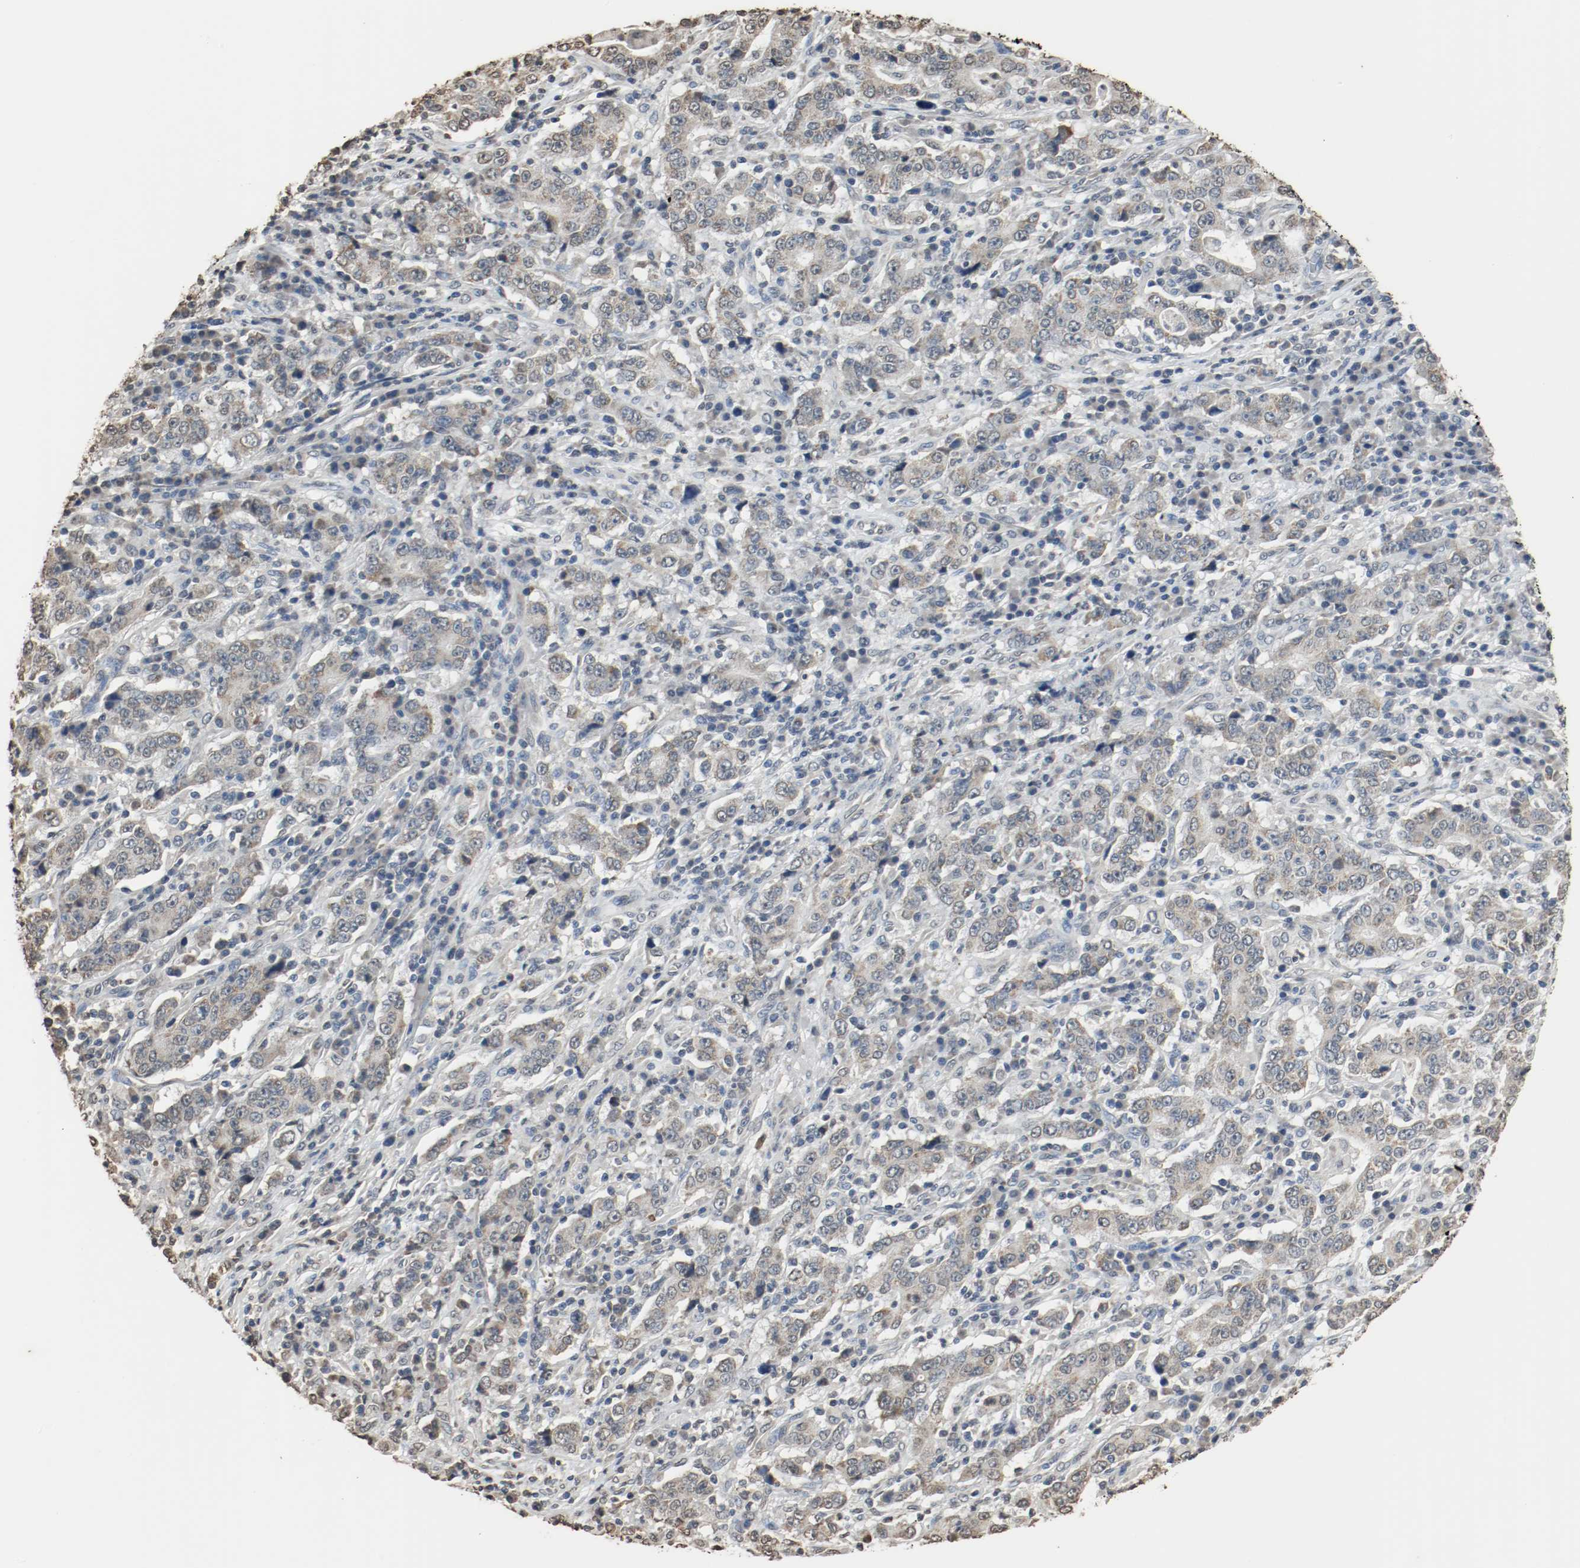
{"staining": {"intensity": "weak", "quantity": "25%-75%", "location": "cytoplasmic/membranous"}, "tissue": "stomach cancer", "cell_type": "Tumor cells", "image_type": "cancer", "snomed": [{"axis": "morphology", "description": "Normal tissue, NOS"}, {"axis": "morphology", "description": "Adenocarcinoma, NOS"}, {"axis": "topography", "description": "Stomach, upper"}, {"axis": "topography", "description": "Stomach"}], "caption": "Immunohistochemistry of human stomach cancer reveals low levels of weak cytoplasmic/membranous expression in approximately 25%-75% of tumor cells.", "gene": "RTN4", "patient": {"sex": "male", "age": 59}}